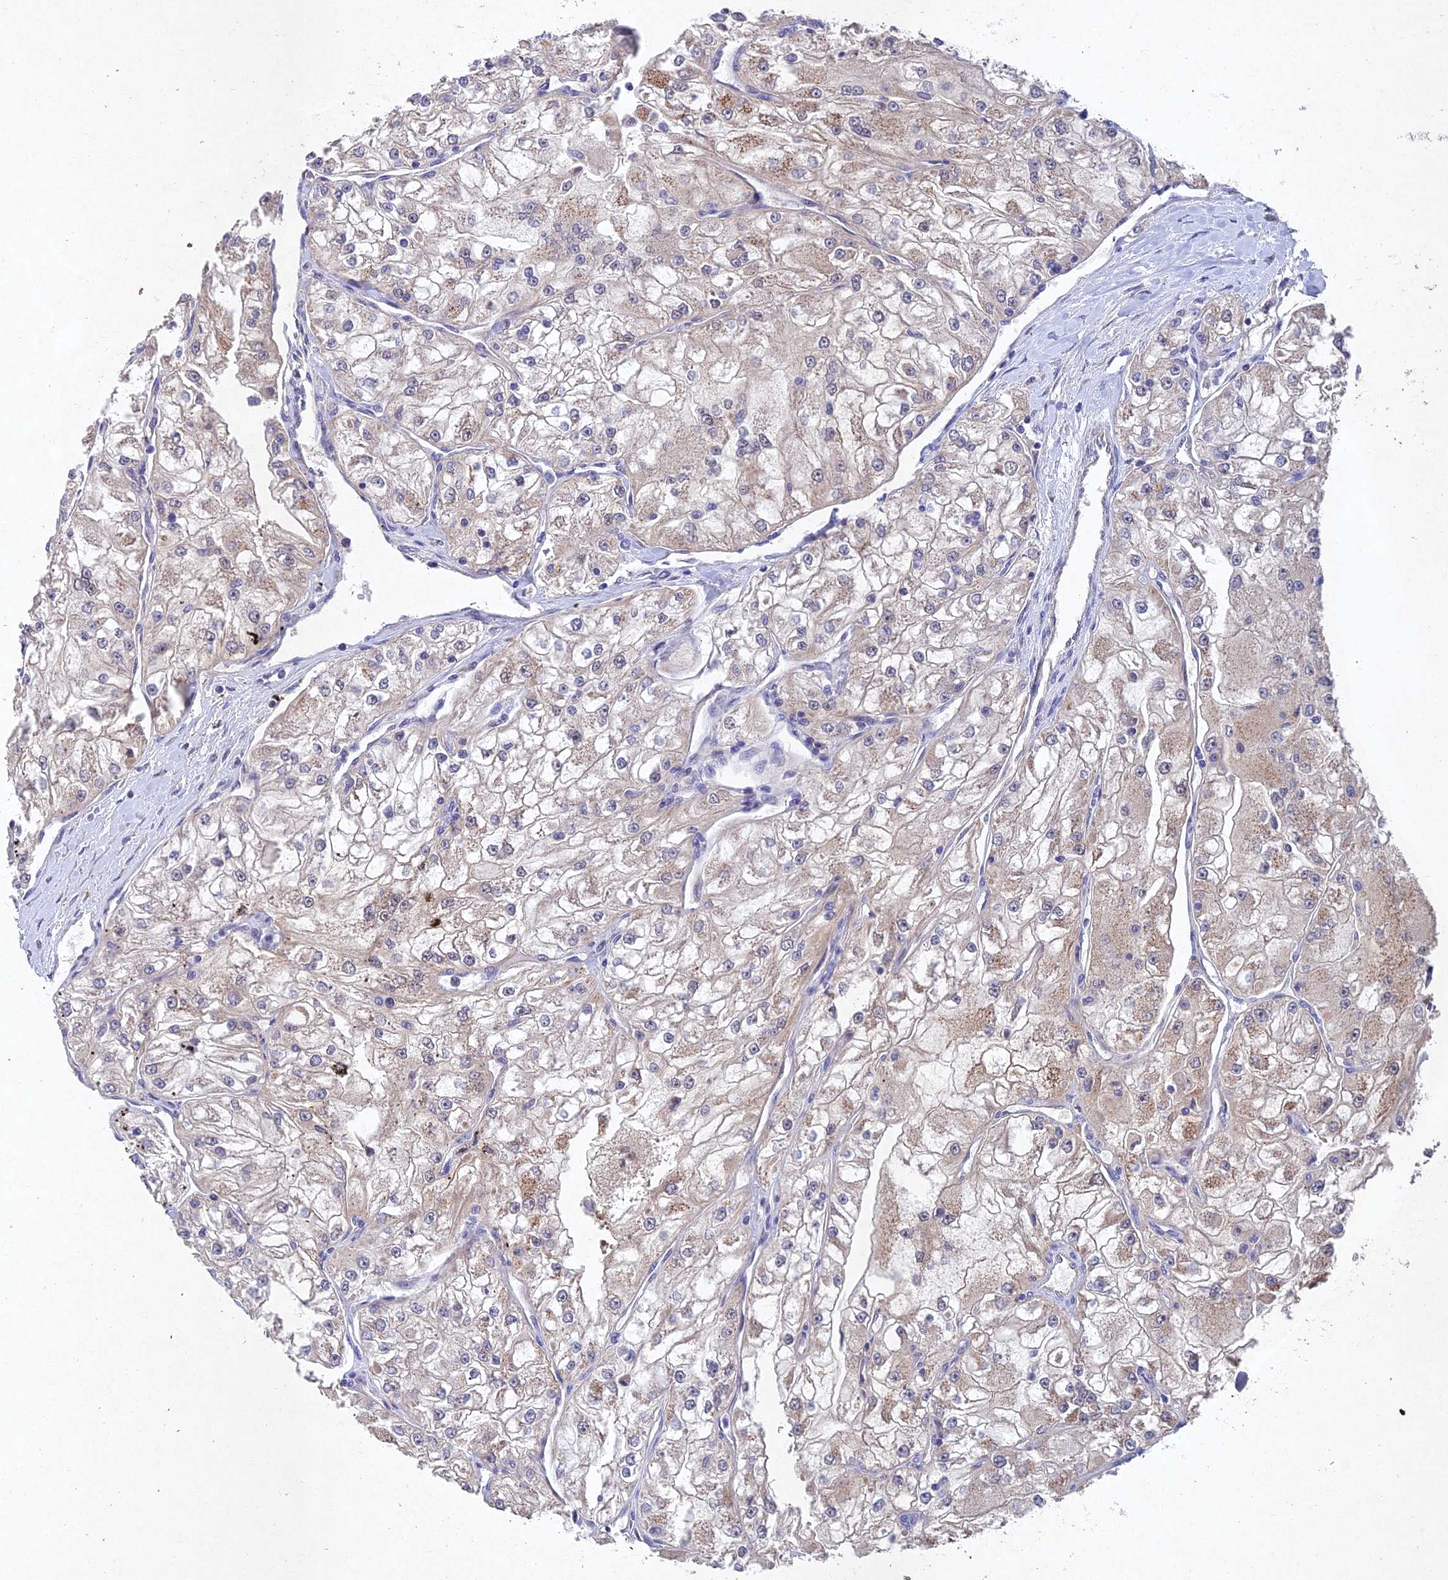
{"staining": {"intensity": "weak", "quantity": "<25%", "location": "cytoplasmic/membranous"}, "tissue": "renal cancer", "cell_type": "Tumor cells", "image_type": "cancer", "snomed": [{"axis": "morphology", "description": "Adenocarcinoma, NOS"}, {"axis": "topography", "description": "Kidney"}], "caption": "A micrograph of adenocarcinoma (renal) stained for a protein exhibits no brown staining in tumor cells.", "gene": "NSMCE1", "patient": {"sex": "female", "age": 72}}